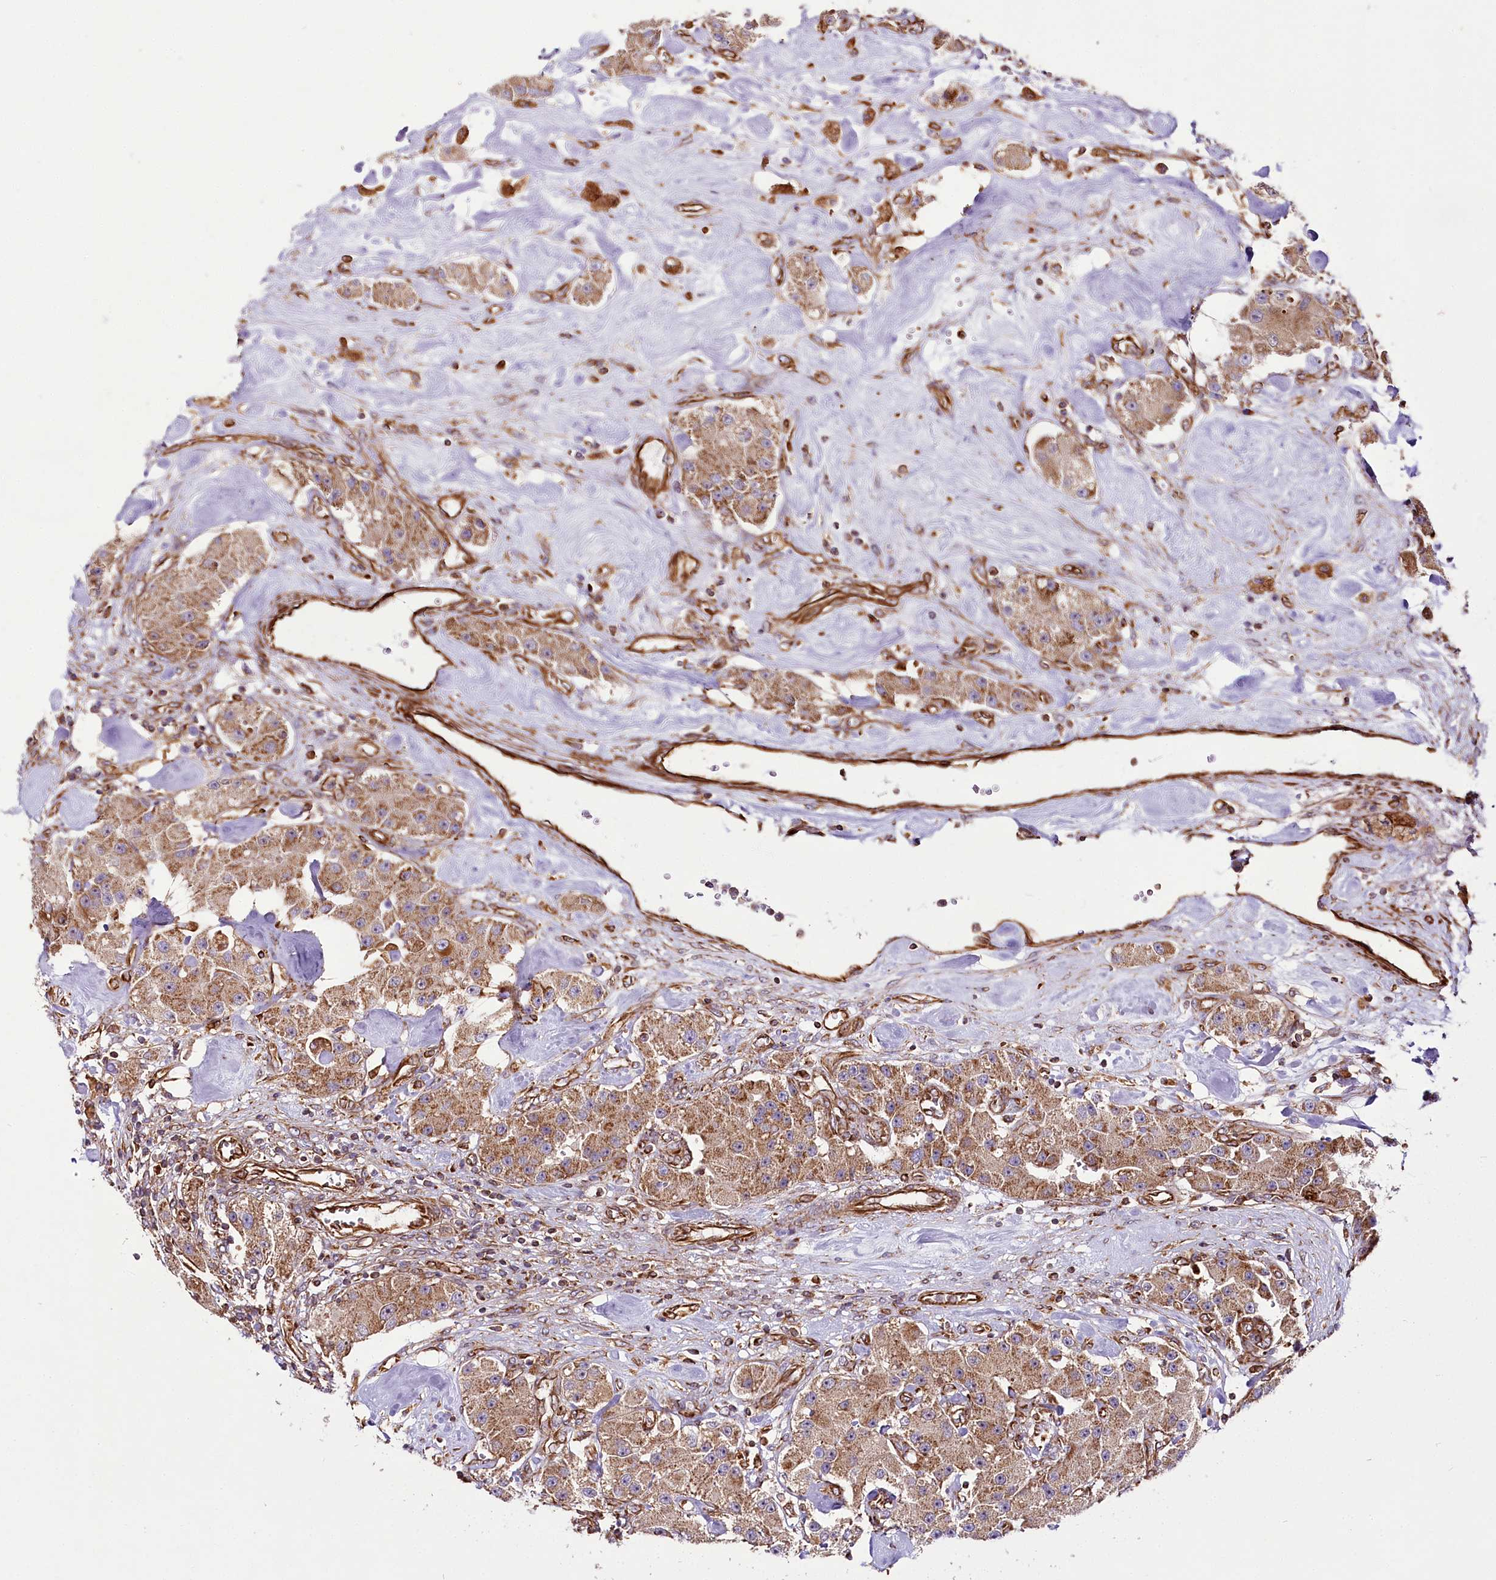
{"staining": {"intensity": "moderate", "quantity": ">75%", "location": "cytoplasmic/membranous"}, "tissue": "carcinoid", "cell_type": "Tumor cells", "image_type": "cancer", "snomed": [{"axis": "morphology", "description": "Carcinoid, malignant, NOS"}, {"axis": "topography", "description": "Pancreas"}], "caption": "Carcinoid tissue reveals moderate cytoplasmic/membranous positivity in approximately >75% of tumor cells", "gene": "THUMPD3", "patient": {"sex": "male", "age": 41}}